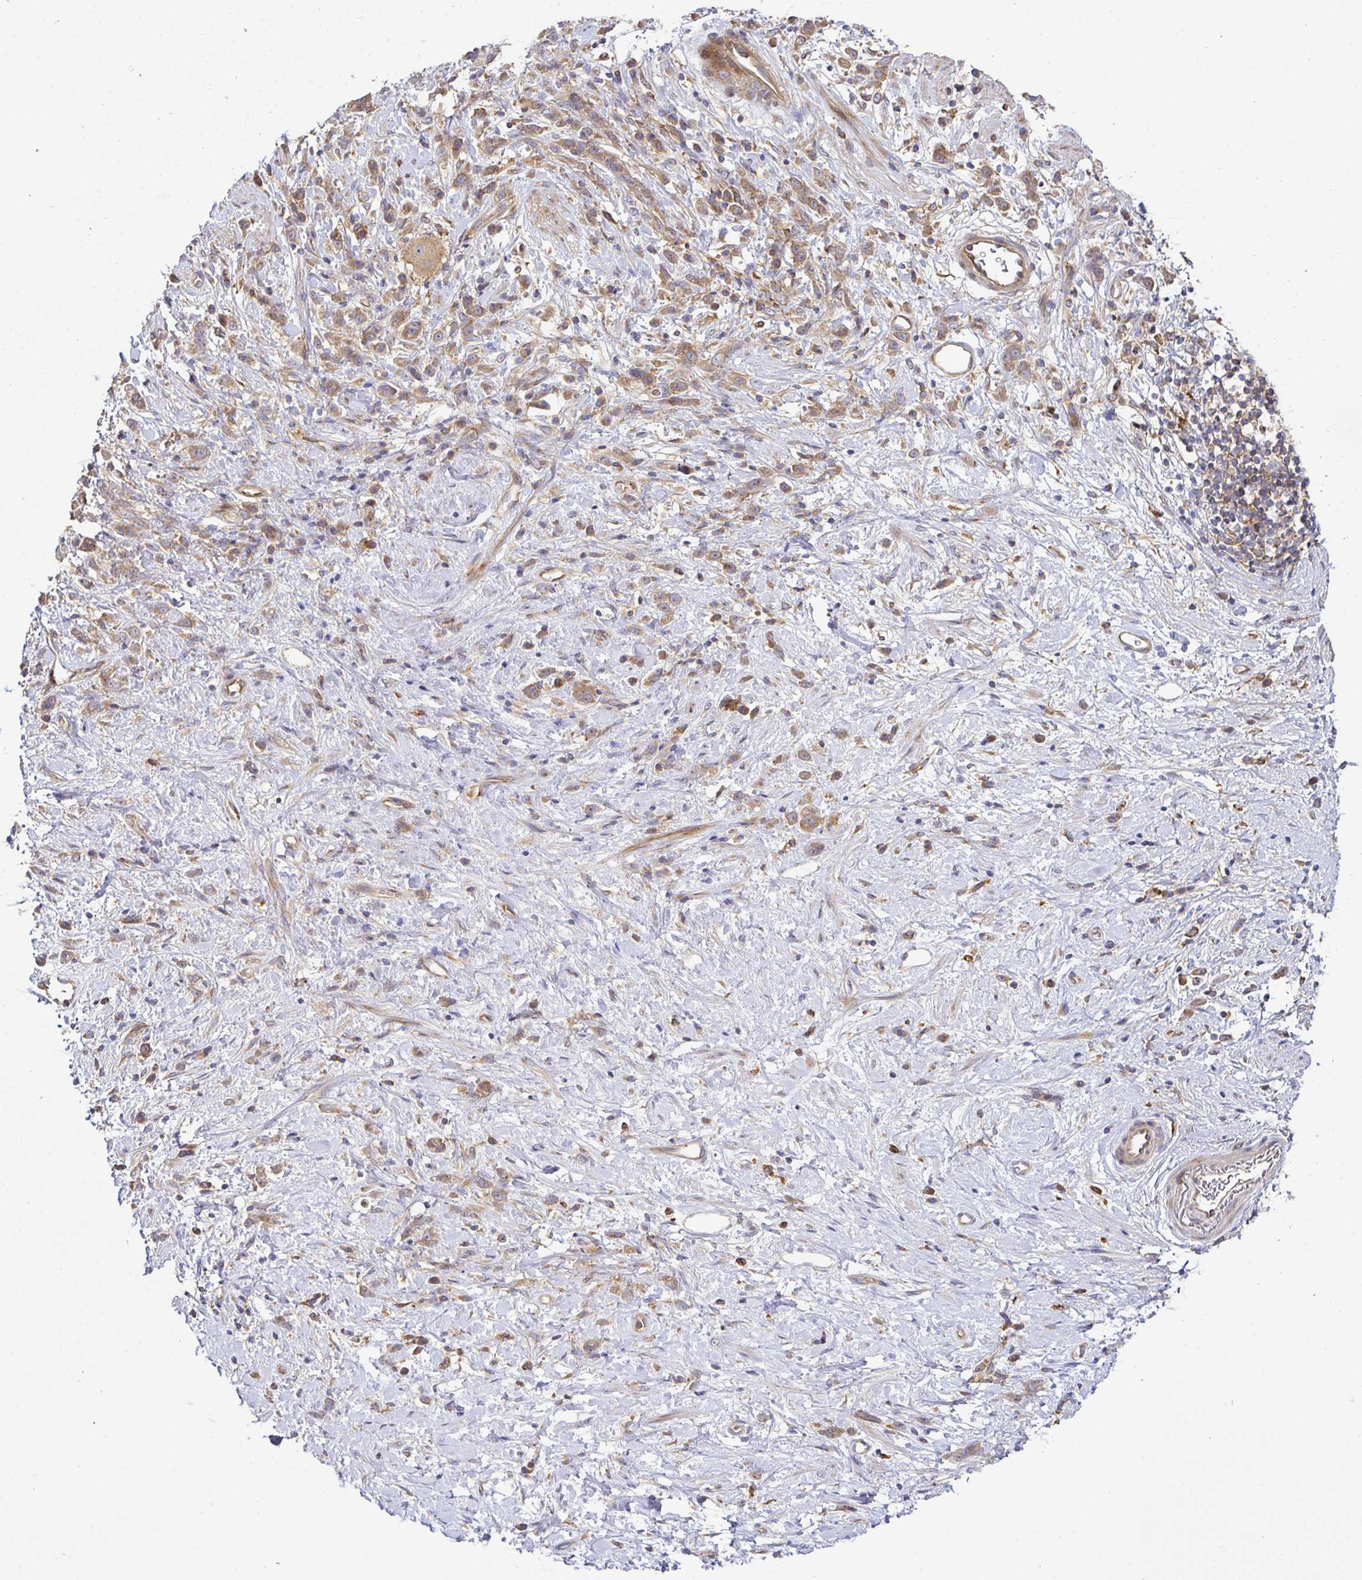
{"staining": {"intensity": "moderate", "quantity": ">75%", "location": "cytoplasmic/membranous"}, "tissue": "stomach cancer", "cell_type": "Tumor cells", "image_type": "cancer", "snomed": [{"axis": "morphology", "description": "Adenocarcinoma, NOS"}, {"axis": "topography", "description": "Stomach"}], "caption": "The micrograph exhibits staining of stomach adenocarcinoma, revealing moderate cytoplasmic/membranous protein expression (brown color) within tumor cells.", "gene": "SNX8", "patient": {"sex": "female", "age": 60}}